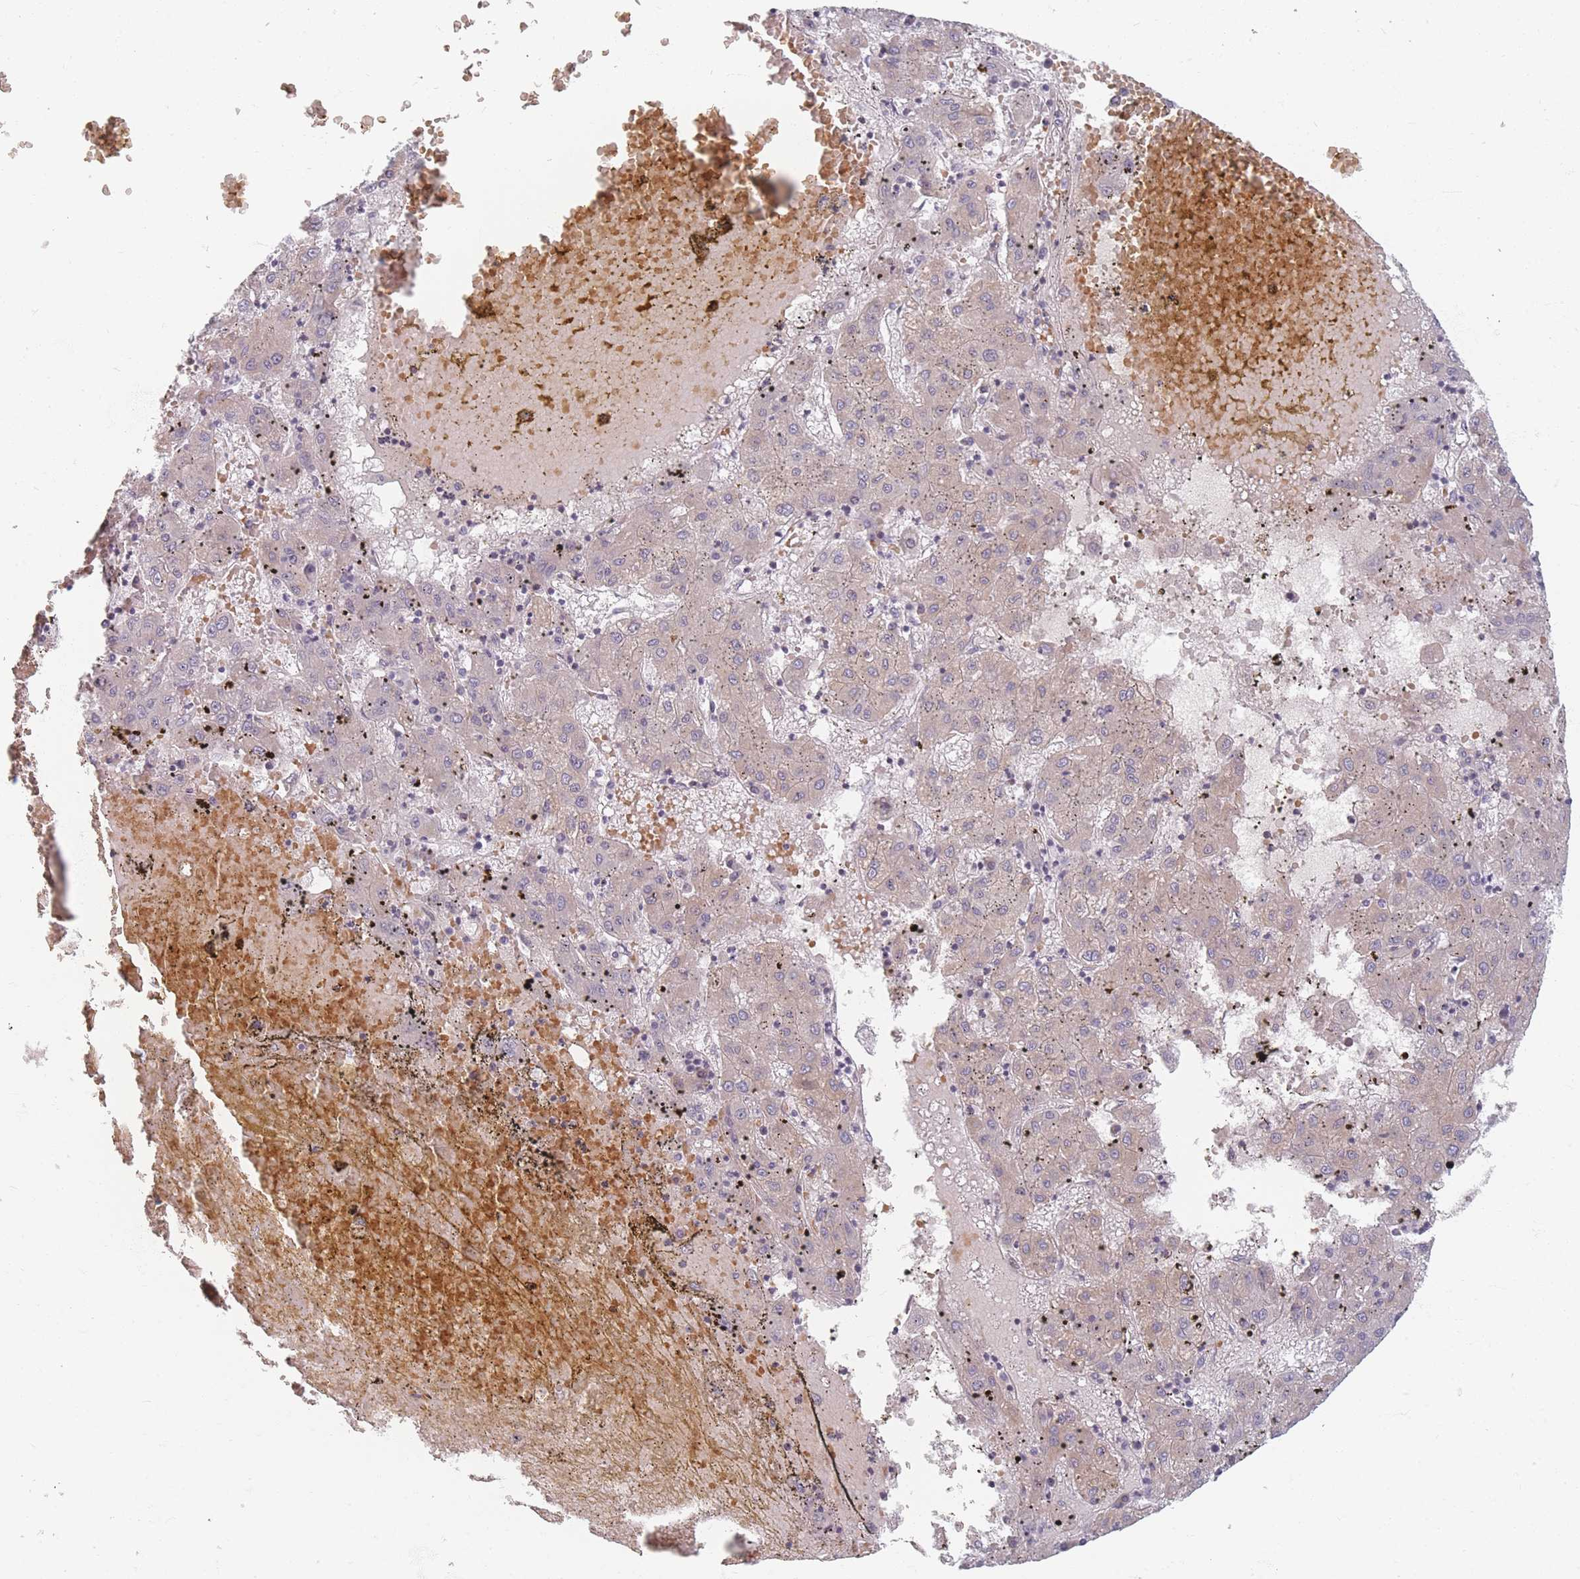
{"staining": {"intensity": "negative", "quantity": "none", "location": "none"}, "tissue": "liver cancer", "cell_type": "Tumor cells", "image_type": "cancer", "snomed": [{"axis": "morphology", "description": "Carcinoma, Hepatocellular, NOS"}, {"axis": "topography", "description": "Liver"}], "caption": "Tumor cells are negative for protein expression in human liver cancer (hepatocellular carcinoma). Nuclei are stained in blue.", "gene": "TMOD1", "patient": {"sex": "male", "age": 72}}